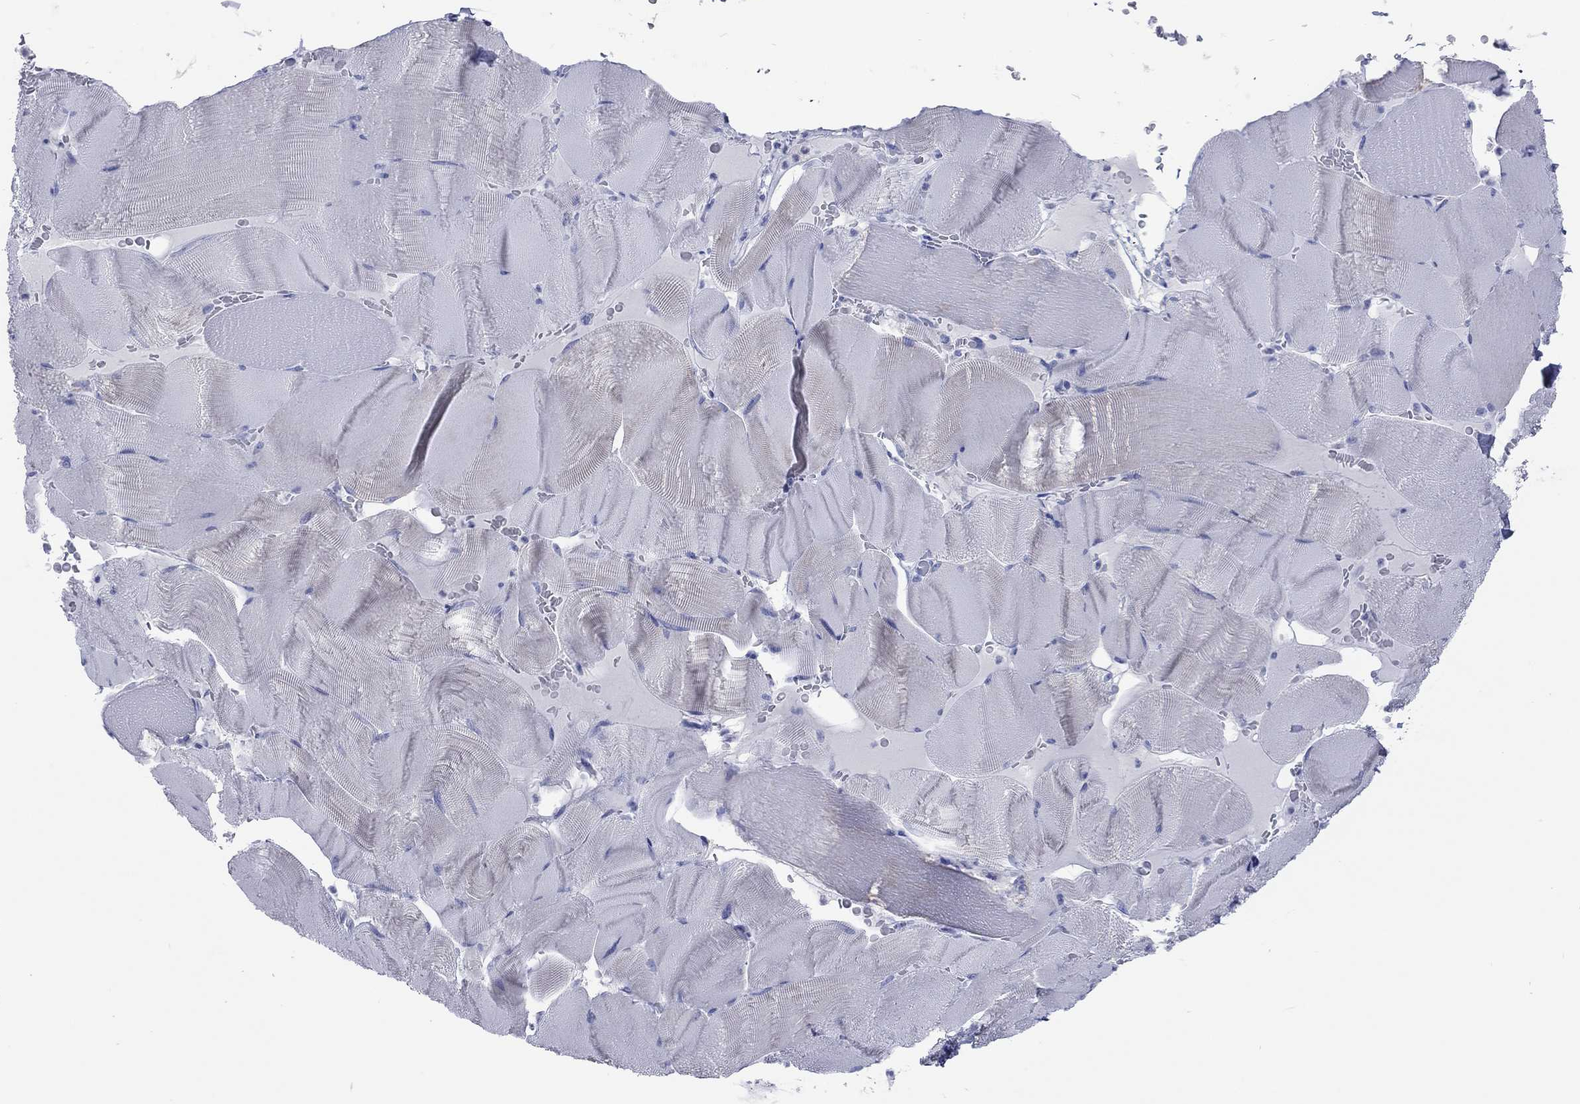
{"staining": {"intensity": "negative", "quantity": "none", "location": "none"}, "tissue": "skeletal muscle", "cell_type": "Myocytes", "image_type": "normal", "snomed": [{"axis": "morphology", "description": "Normal tissue, NOS"}, {"axis": "topography", "description": "Skeletal muscle"}], "caption": "Immunohistochemical staining of normal human skeletal muscle exhibits no significant staining in myocytes.", "gene": "VSIG10", "patient": {"sex": "male", "age": 56}}